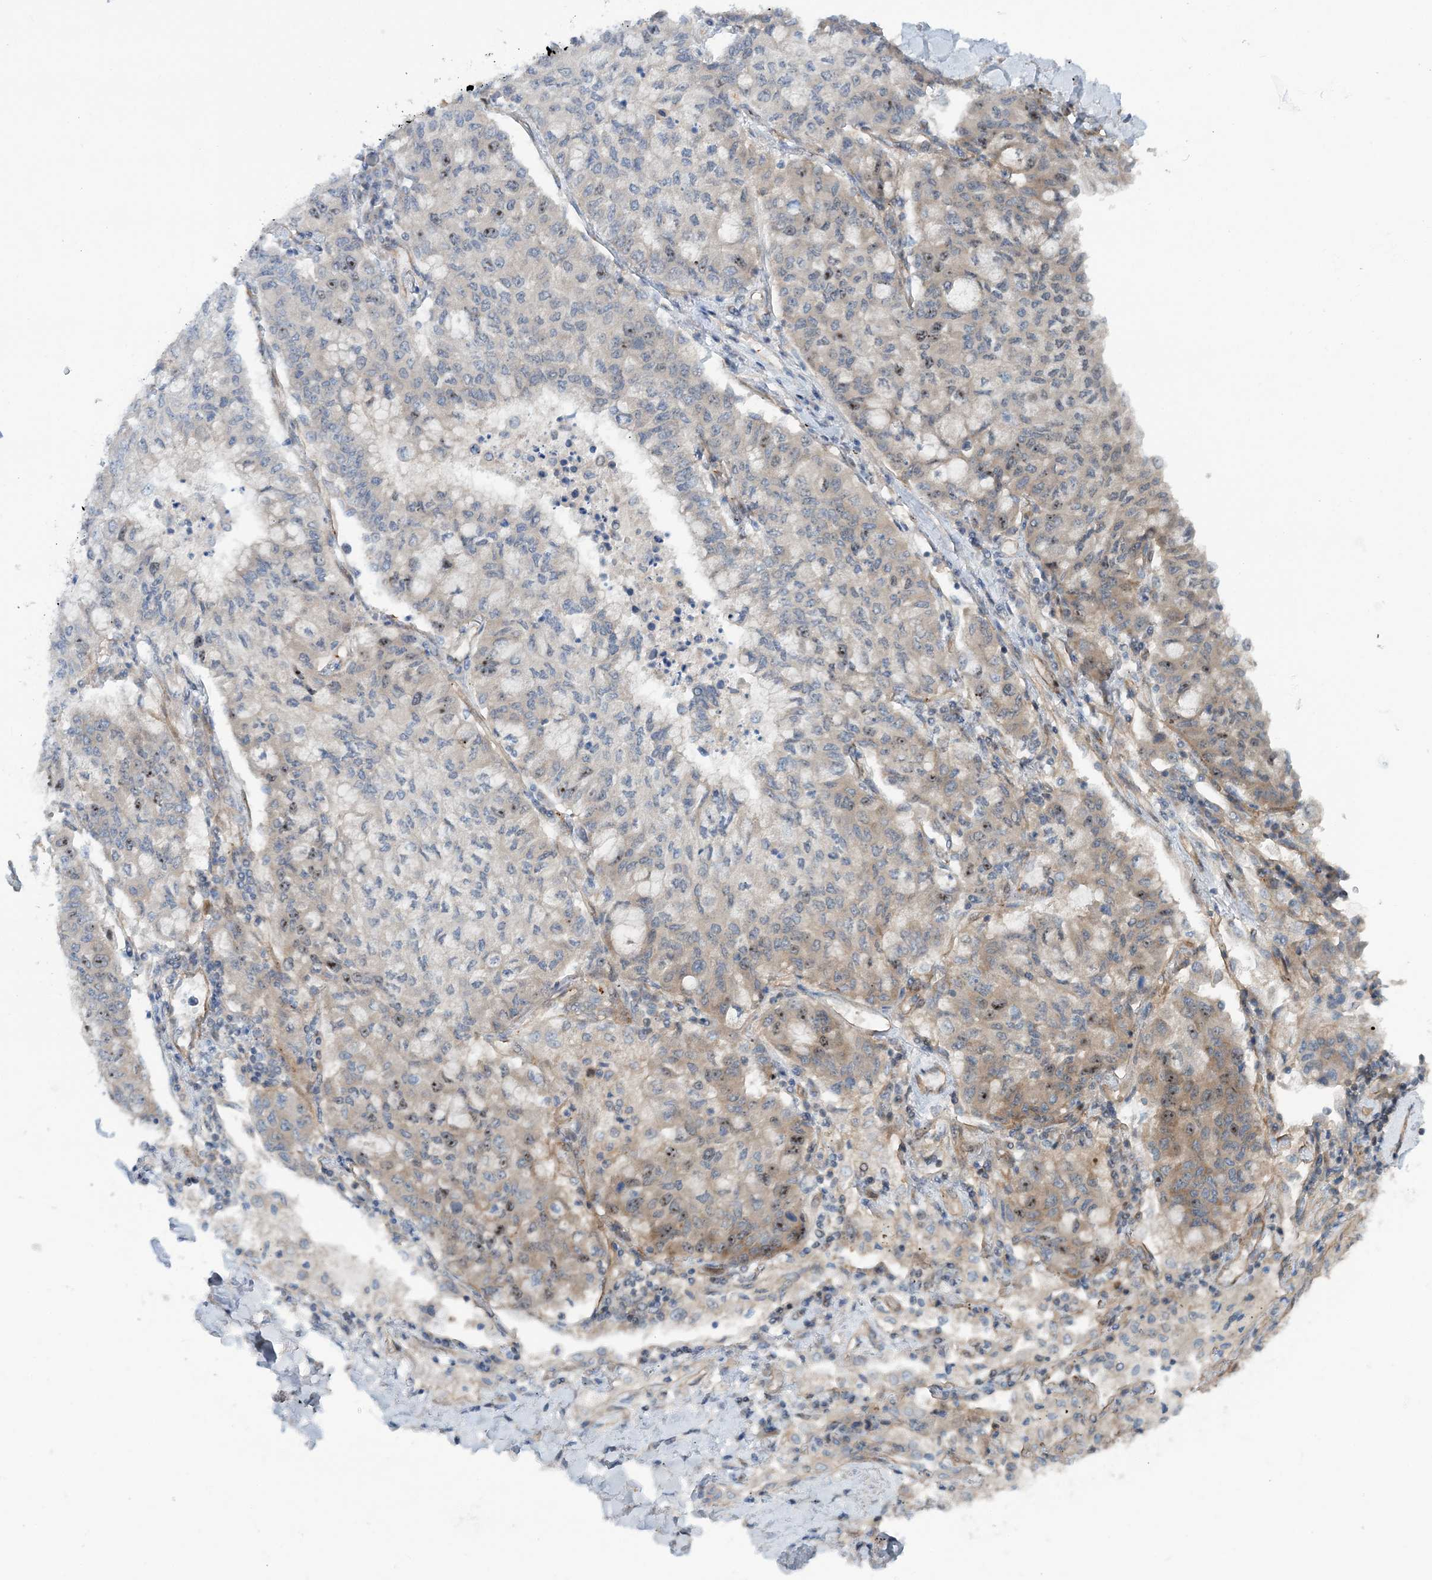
{"staining": {"intensity": "weak", "quantity": "<25%", "location": "cytoplasmic/membranous"}, "tissue": "lung cancer", "cell_type": "Tumor cells", "image_type": "cancer", "snomed": [{"axis": "morphology", "description": "Squamous cell carcinoma, NOS"}, {"axis": "topography", "description": "Lung"}], "caption": "Photomicrograph shows no protein positivity in tumor cells of lung cancer (squamous cell carcinoma) tissue.", "gene": "GEMIN5", "patient": {"sex": "male", "age": 74}}